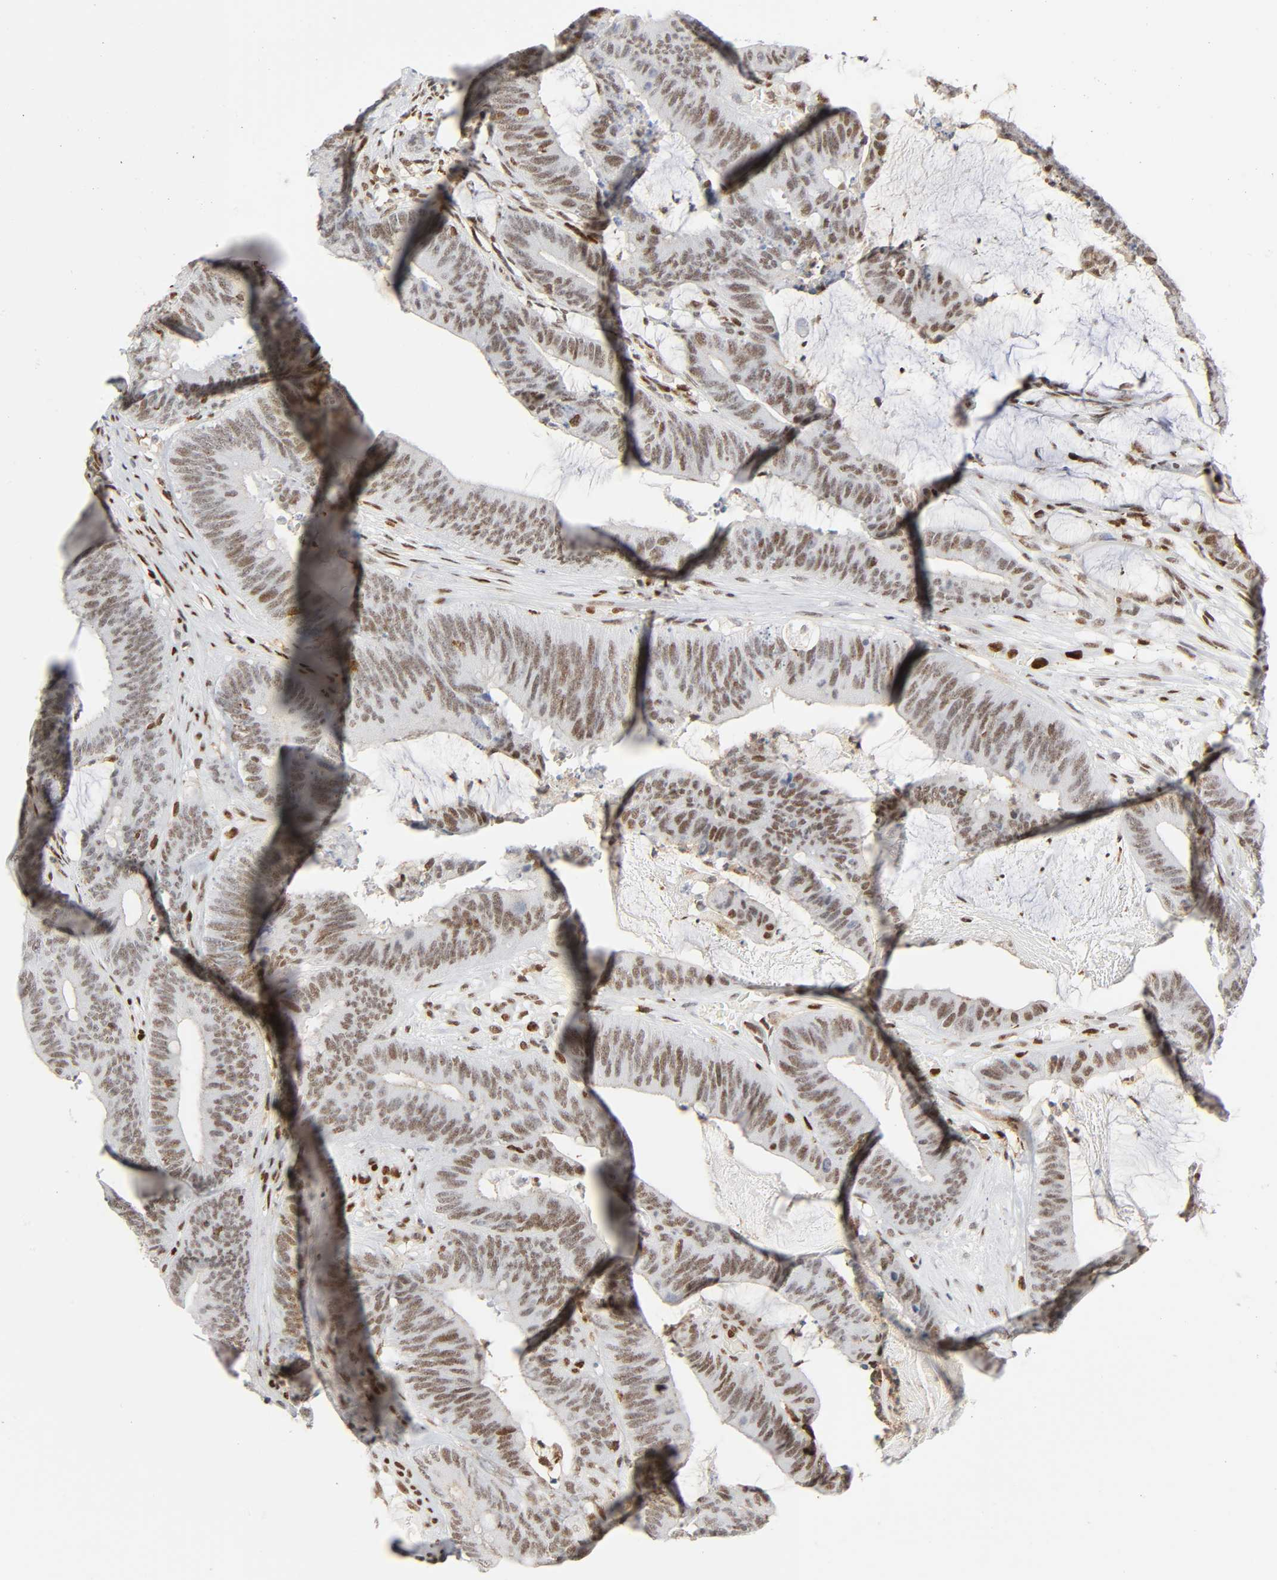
{"staining": {"intensity": "moderate", "quantity": ">75%", "location": "nuclear"}, "tissue": "colorectal cancer", "cell_type": "Tumor cells", "image_type": "cancer", "snomed": [{"axis": "morphology", "description": "Adenocarcinoma, NOS"}, {"axis": "topography", "description": "Rectum"}], "caption": "Adenocarcinoma (colorectal) tissue demonstrates moderate nuclear expression in approximately >75% of tumor cells, visualized by immunohistochemistry.", "gene": "WAS", "patient": {"sex": "female", "age": 66}}